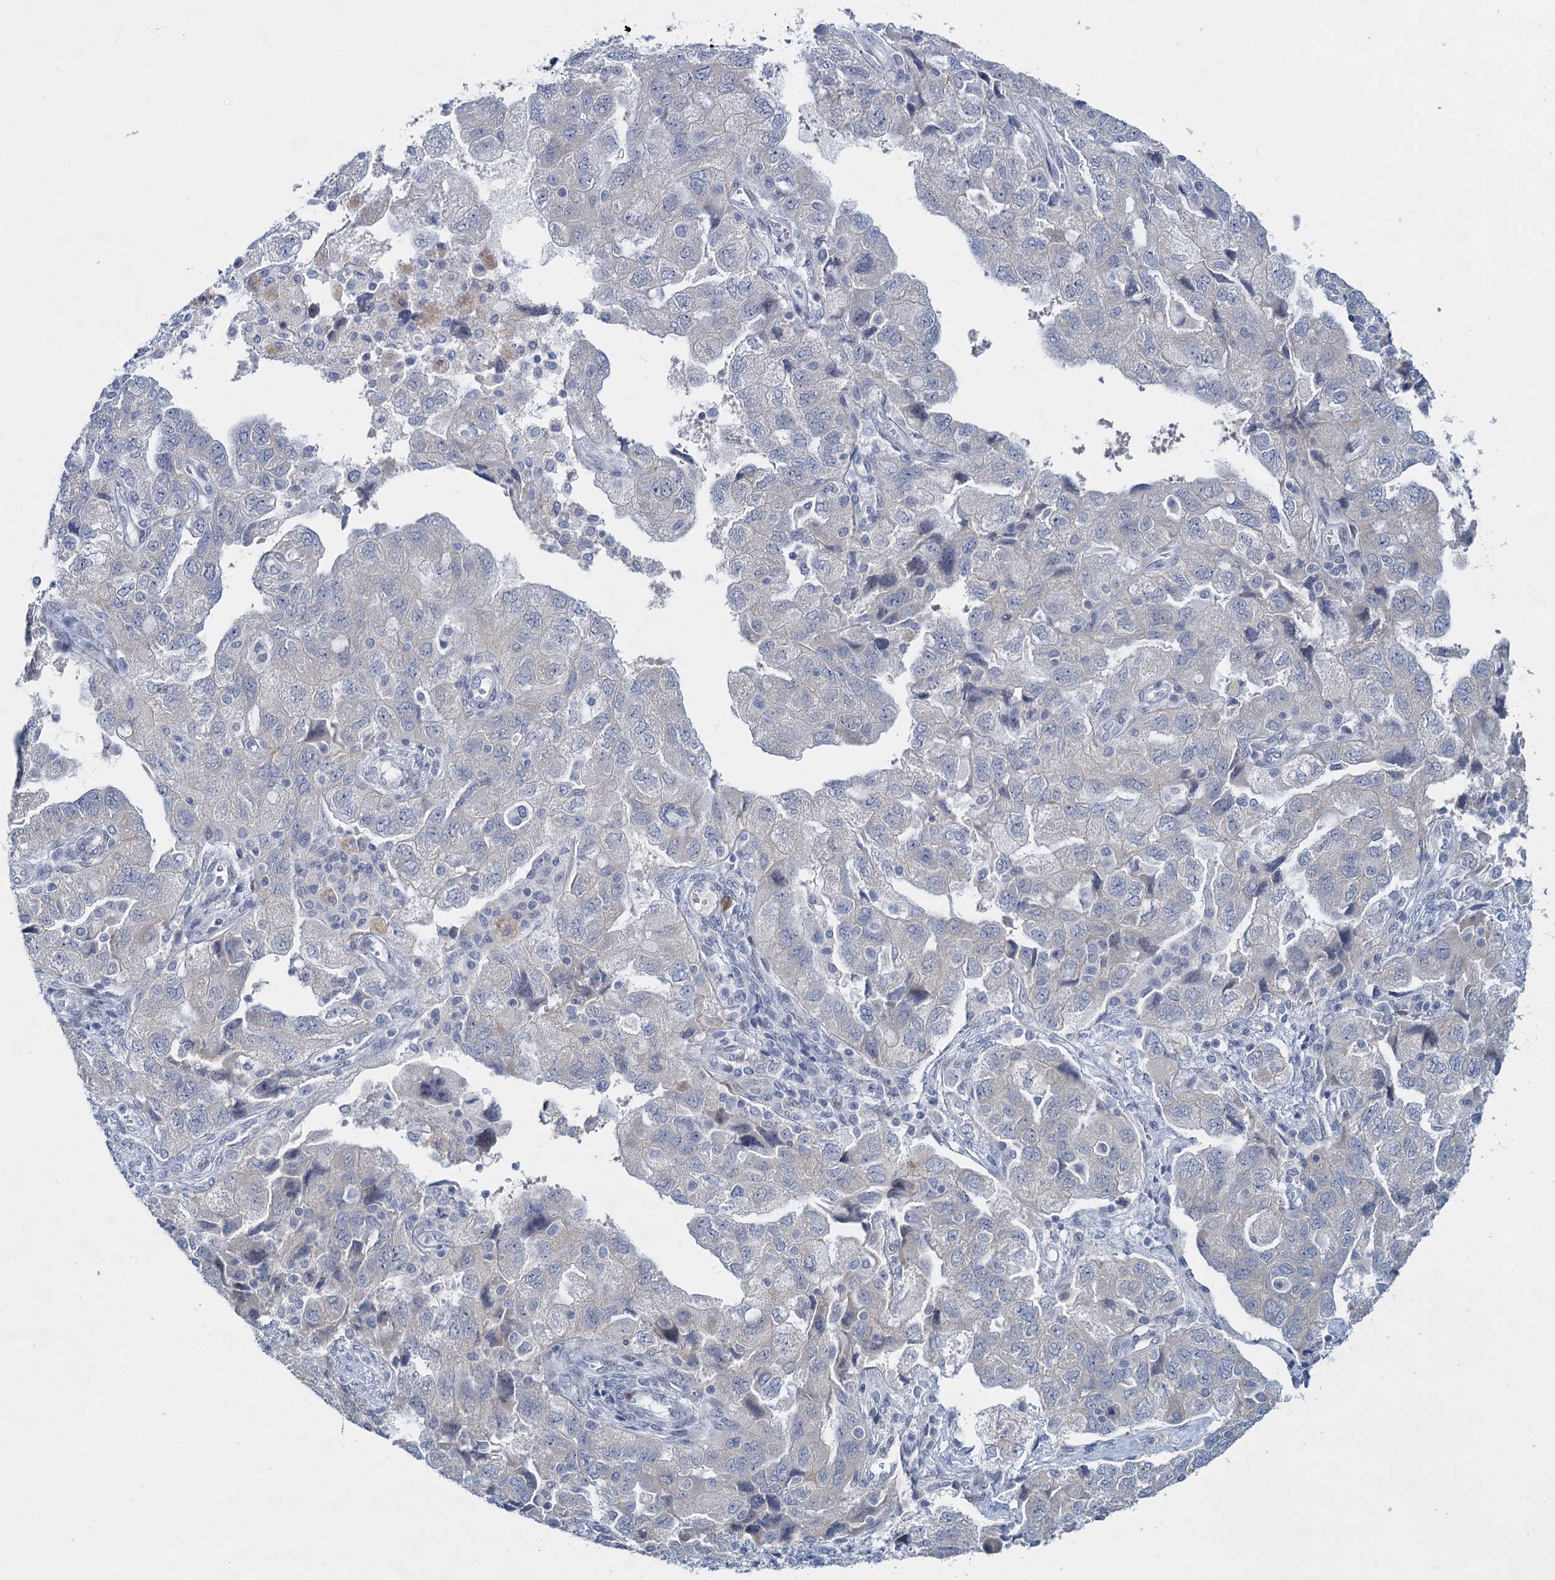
{"staining": {"intensity": "negative", "quantity": "none", "location": "none"}, "tissue": "ovarian cancer", "cell_type": "Tumor cells", "image_type": "cancer", "snomed": [{"axis": "morphology", "description": "Carcinoma, NOS"}, {"axis": "morphology", "description": "Cystadenocarcinoma, serous, NOS"}, {"axis": "topography", "description": "Ovary"}], "caption": "Ovarian cancer (carcinoma) was stained to show a protein in brown. There is no significant positivity in tumor cells.", "gene": "ACRBP", "patient": {"sex": "female", "age": 69}}